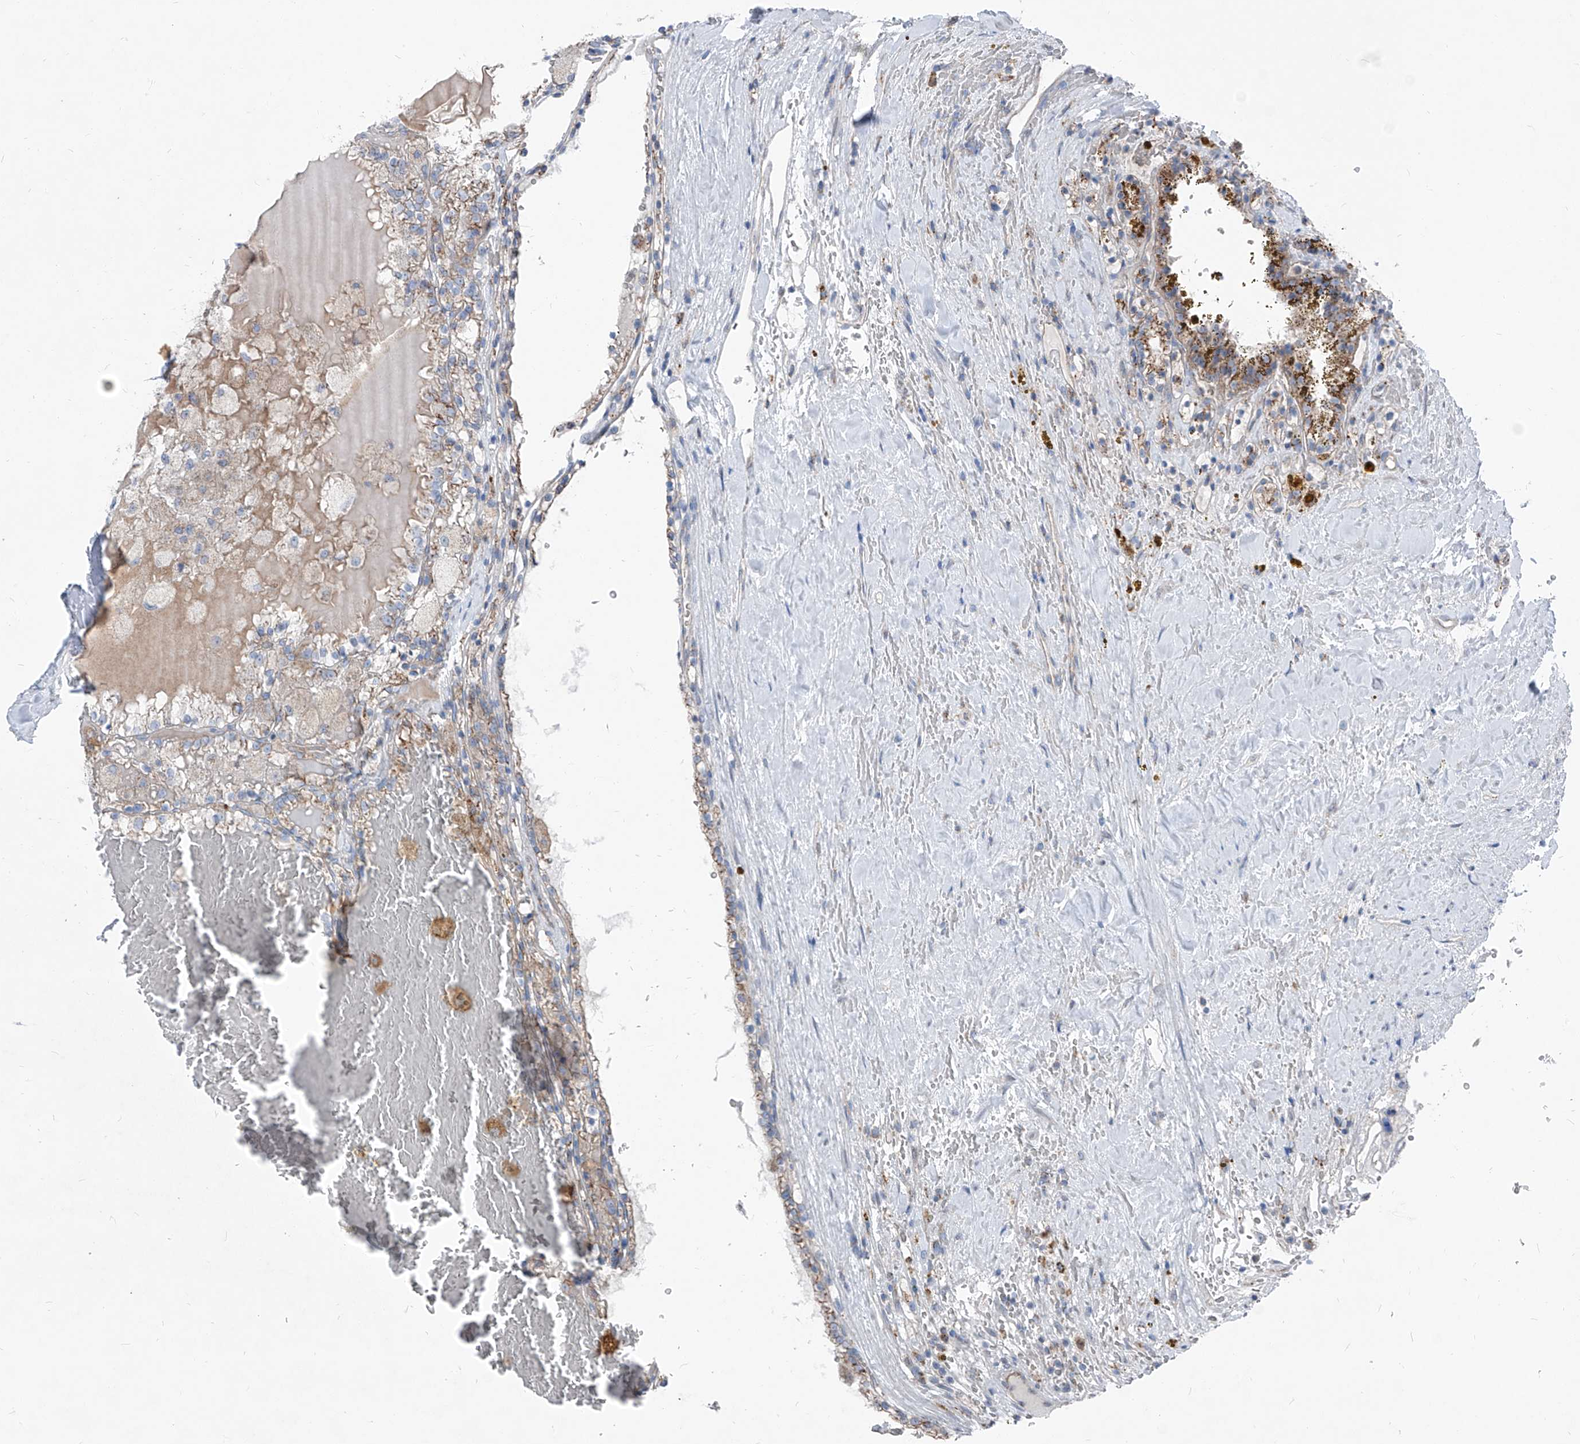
{"staining": {"intensity": "moderate", "quantity": "<25%", "location": "cytoplasmic/membranous"}, "tissue": "renal cancer", "cell_type": "Tumor cells", "image_type": "cancer", "snomed": [{"axis": "morphology", "description": "Adenocarcinoma, NOS"}, {"axis": "topography", "description": "Kidney"}], "caption": "This image demonstrates immunohistochemistry staining of human renal cancer, with low moderate cytoplasmic/membranous staining in approximately <25% of tumor cells.", "gene": "AGPS", "patient": {"sex": "female", "age": 56}}